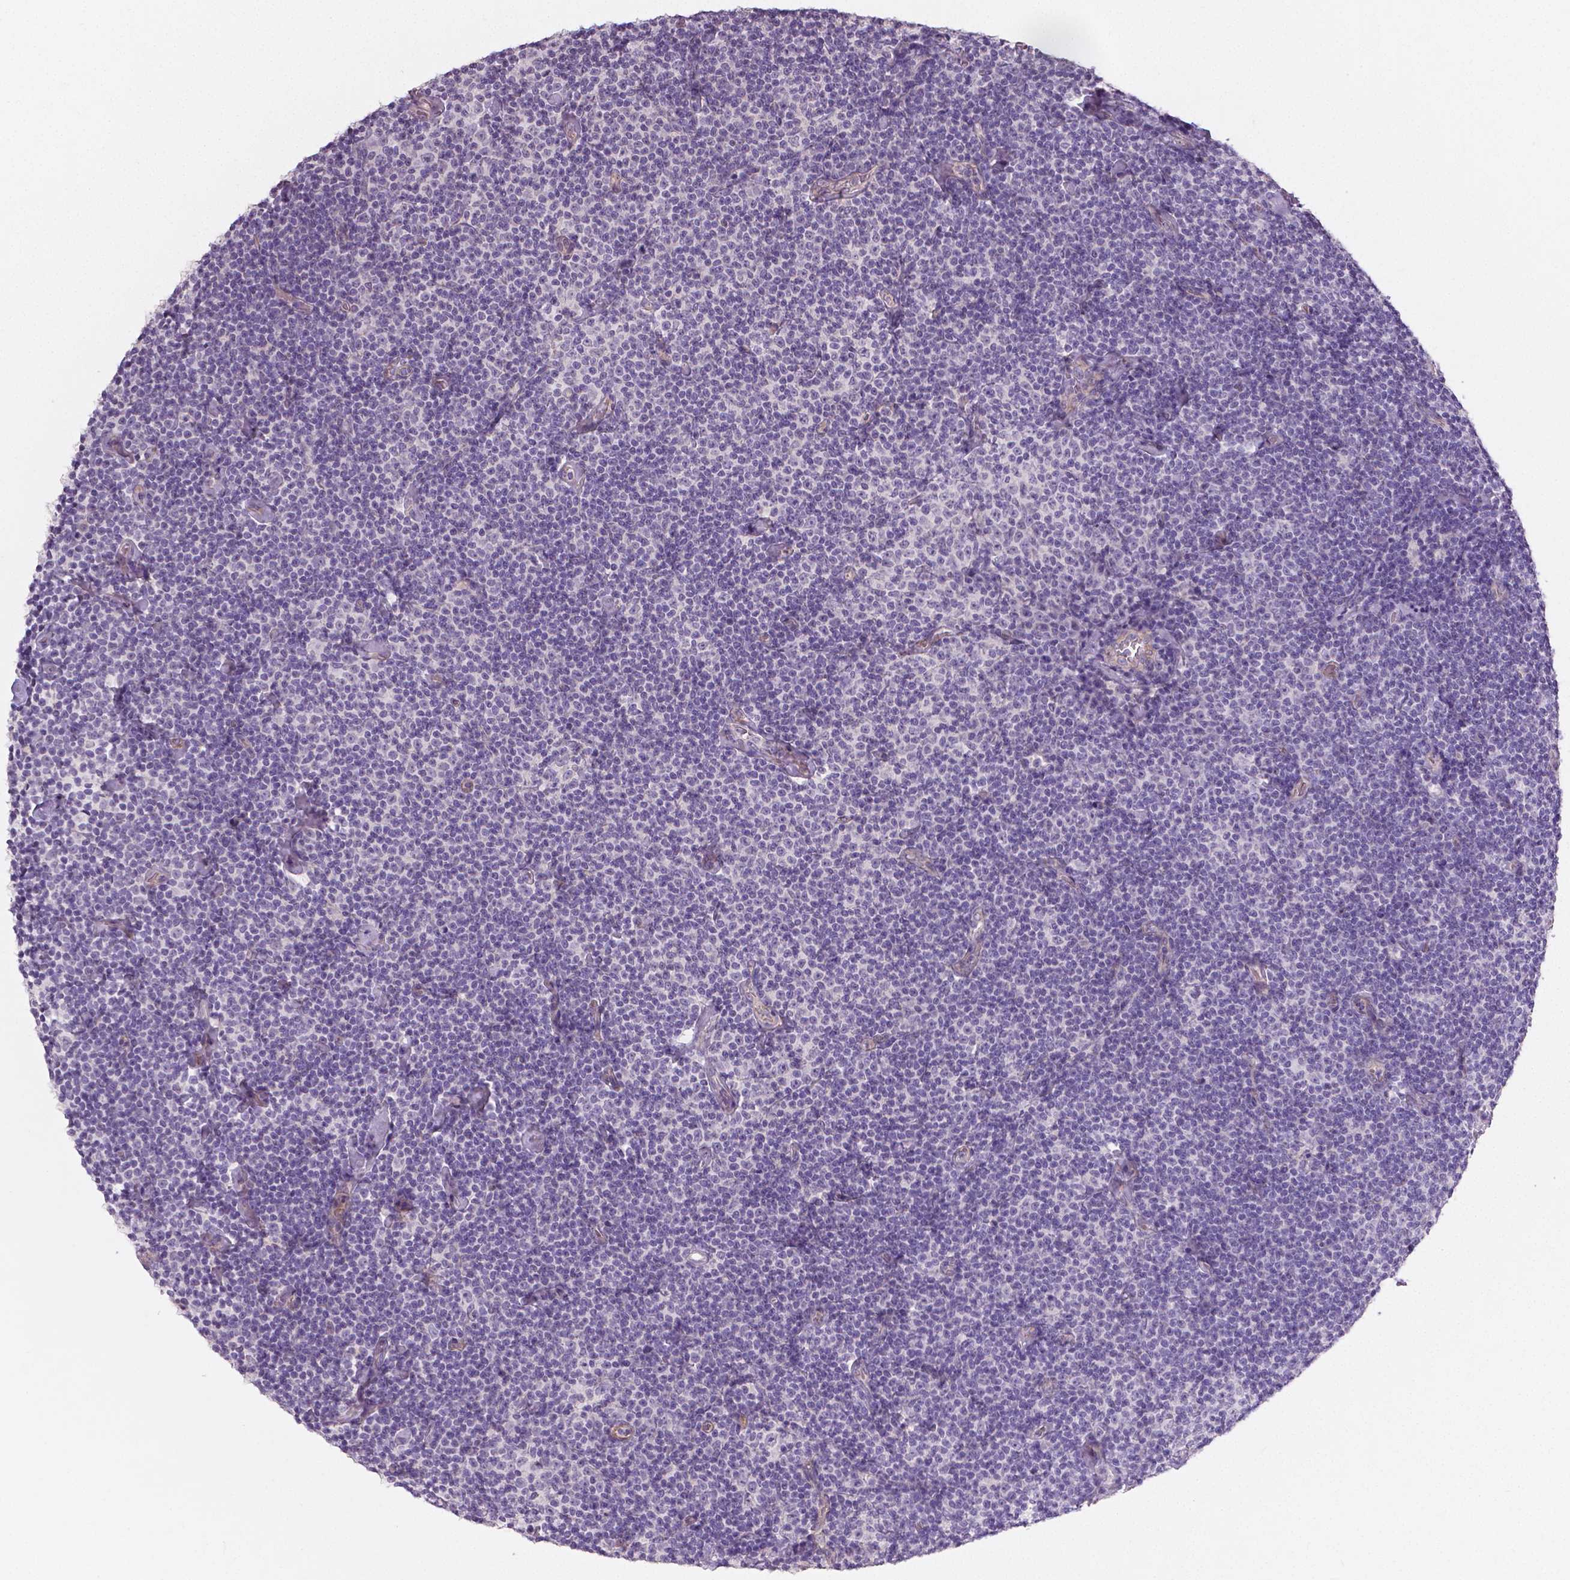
{"staining": {"intensity": "negative", "quantity": "none", "location": "none"}, "tissue": "lymphoma", "cell_type": "Tumor cells", "image_type": "cancer", "snomed": [{"axis": "morphology", "description": "Malignant lymphoma, non-Hodgkin's type, Low grade"}, {"axis": "topography", "description": "Lymph node"}], "caption": "This is a histopathology image of immunohistochemistry (IHC) staining of lymphoma, which shows no positivity in tumor cells.", "gene": "FLT1", "patient": {"sex": "male", "age": 81}}